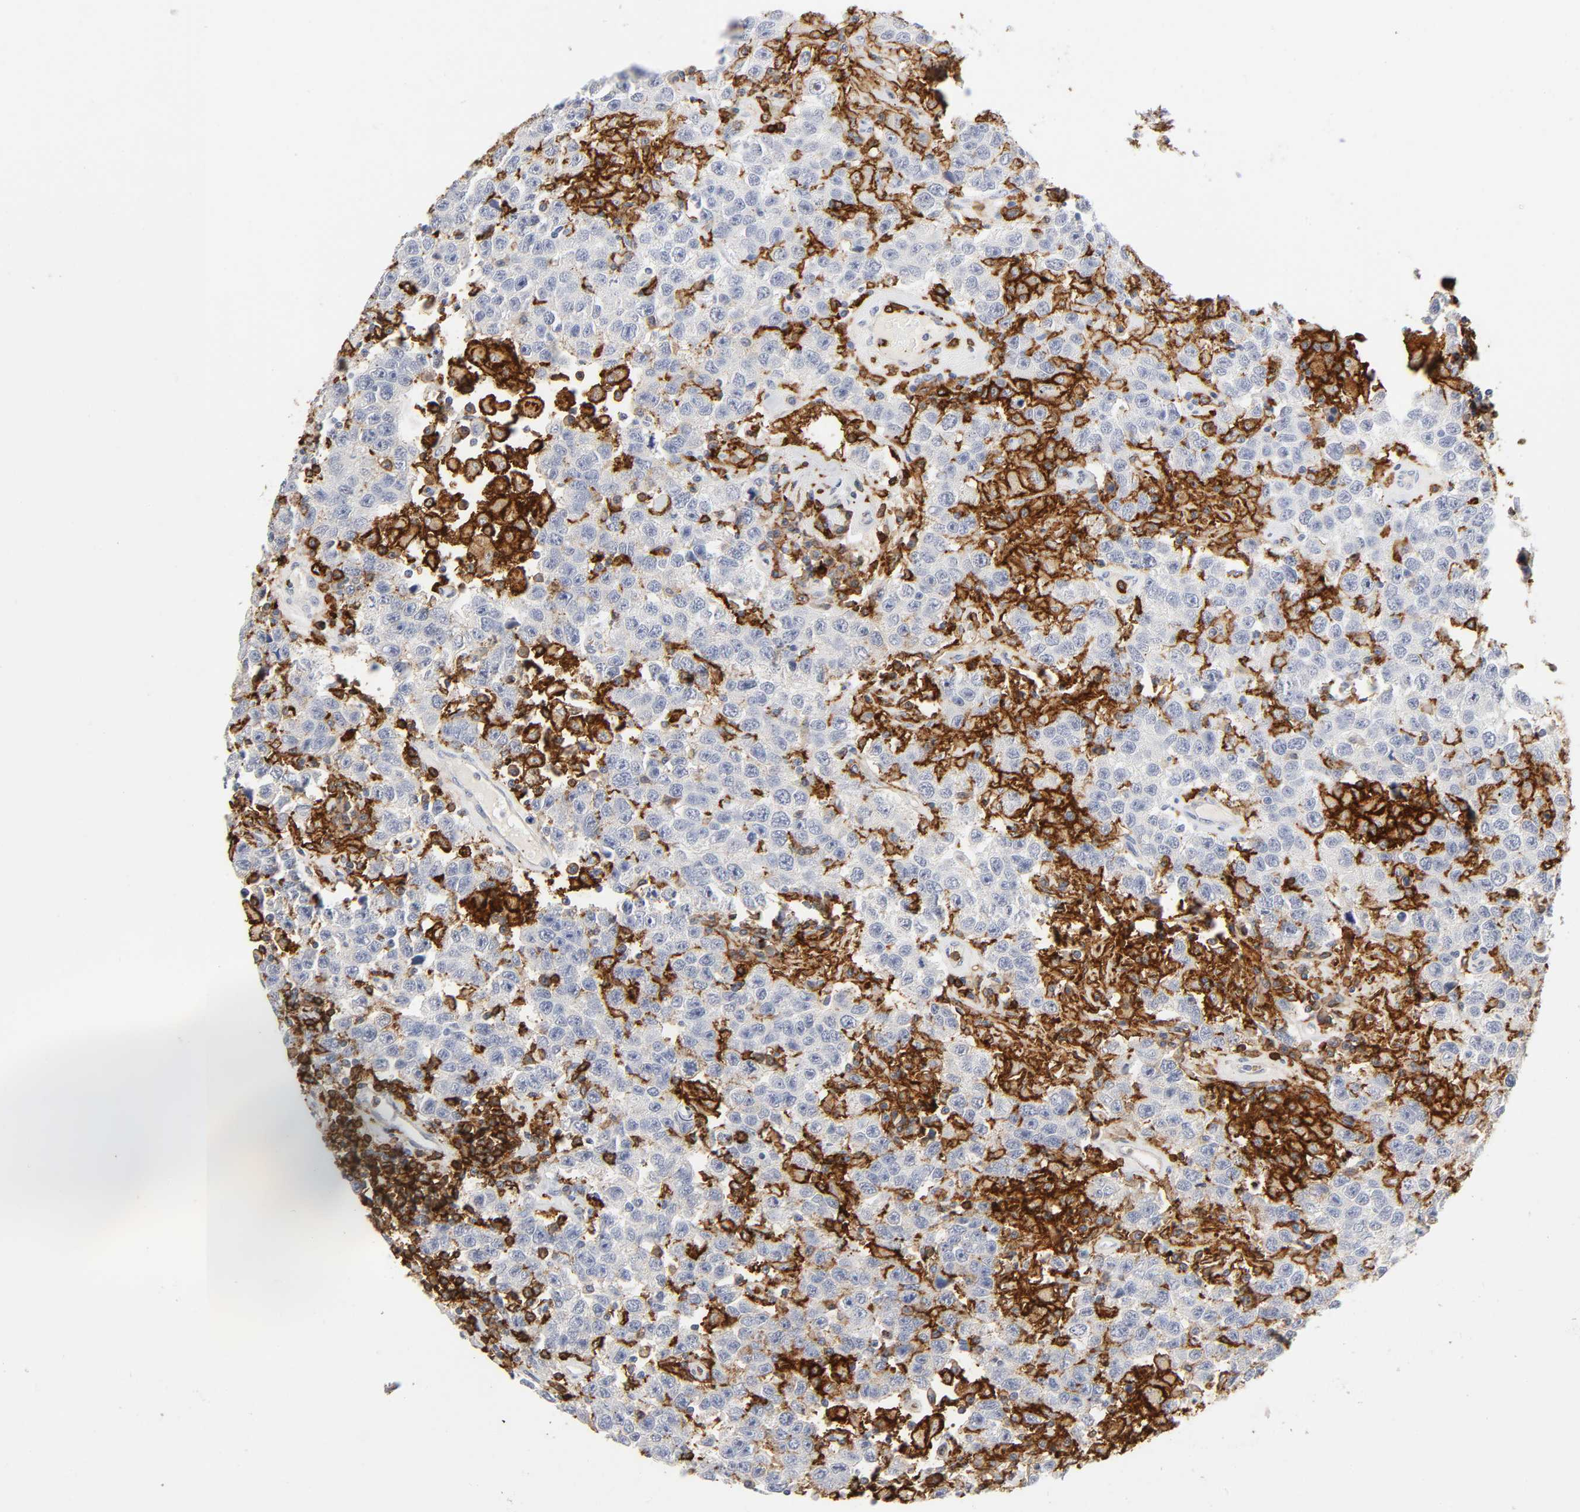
{"staining": {"intensity": "negative", "quantity": "none", "location": "none"}, "tissue": "testis cancer", "cell_type": "Tumor cells", "image_type": "cancer", "snomed": [{"axis": "morphology", "description": "Seminoma, NOS"}, {"axis": "topography", "description": "Testis"}], "caption": "Immunohistochemistry photomicrograph of neoplastic tissue: testis cancer (seminoma) stained with DAB shows no significant protein expression in tumor cells.", "gene": "LYN", "patient": {"sex": "male", "age": 41}}